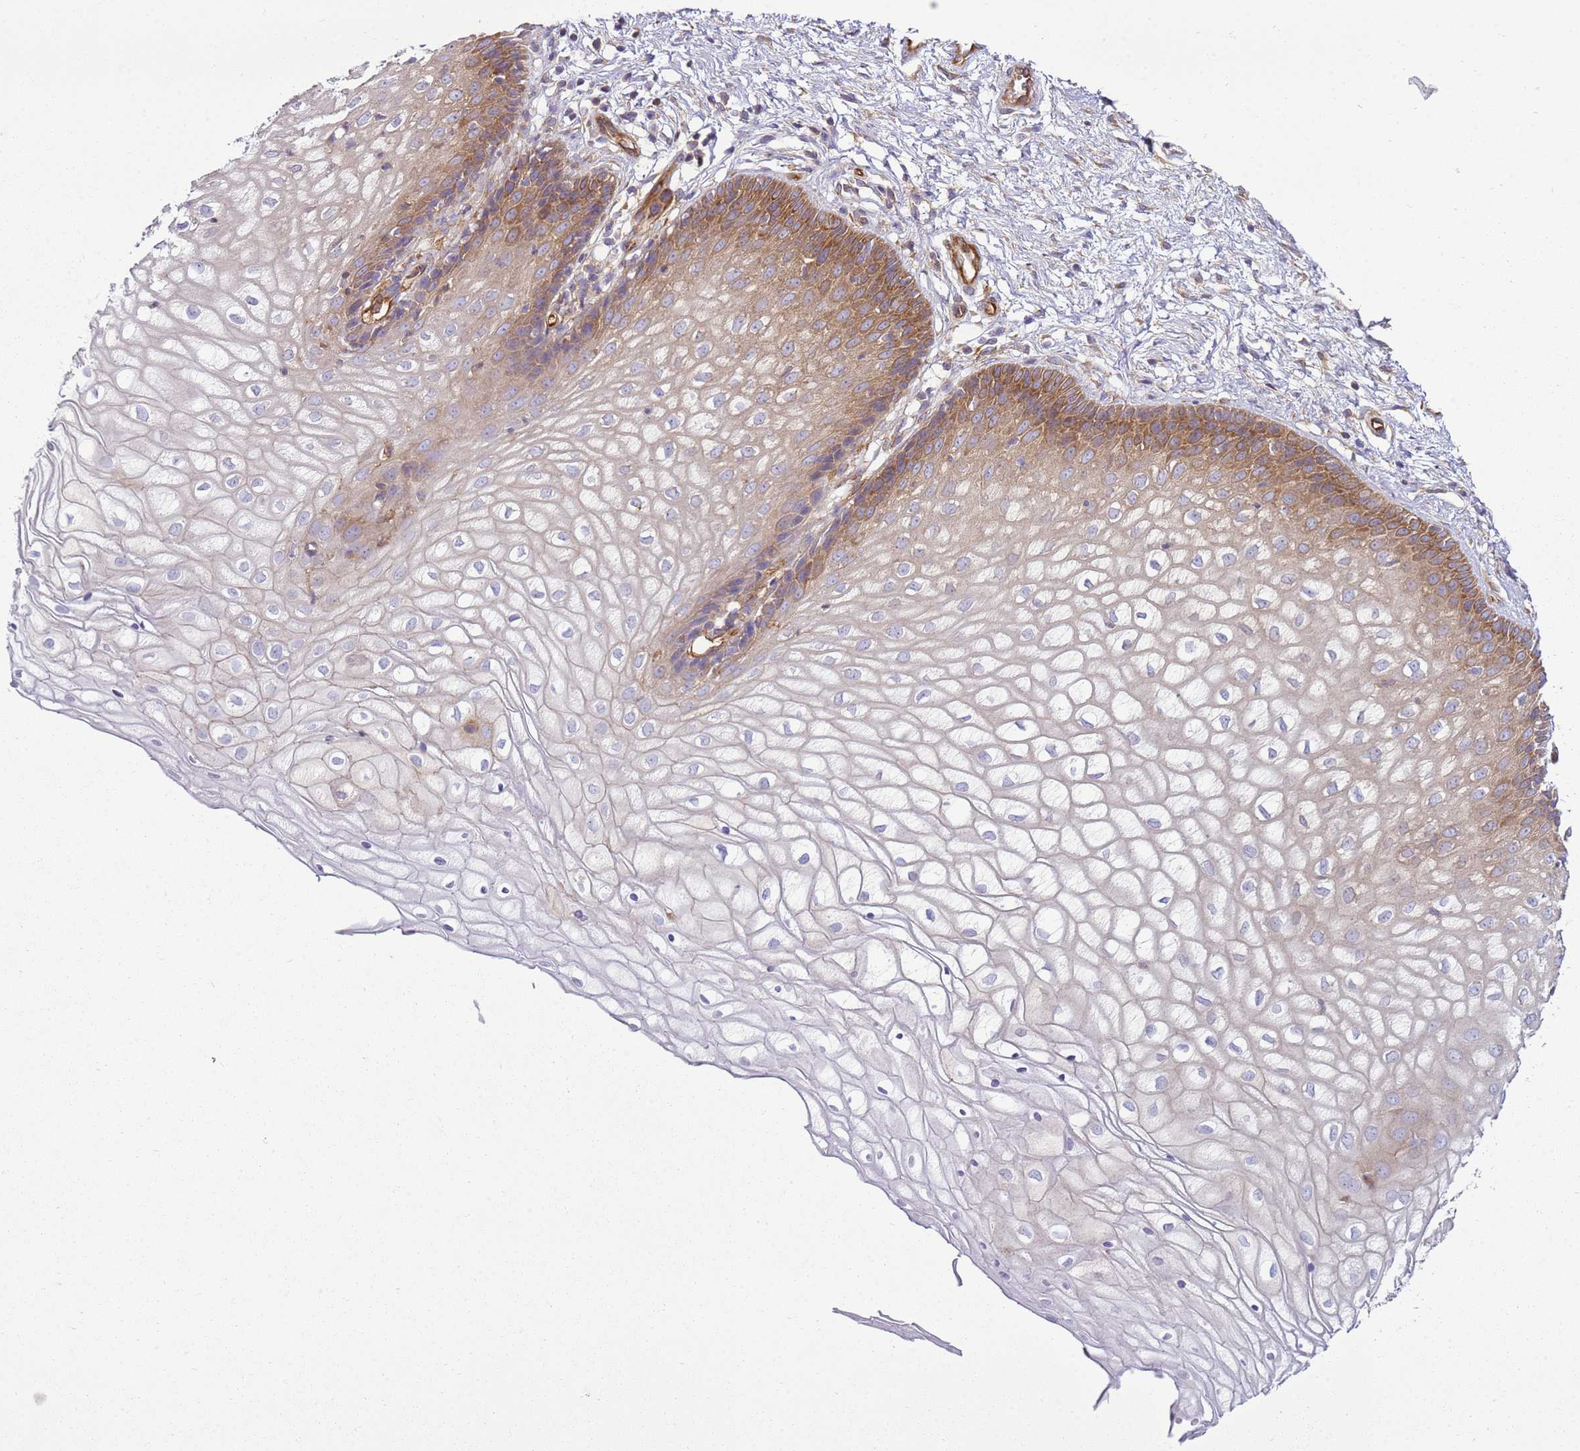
{"staining": {"intensity": "moderate", "quantity": ">75%", "location": "cytoplasmic/membranous"}, "tissue": "vagina", "cell_type": "Squamous epithelial cells", "image_type": "normal", "snomed": [{"axis": "morphology", "description": "Normal tissue, NOS"}, {"axis": "topography", "description": "Vagina"}], "caption": "The image displays a brown stain indicating the presence of a protein in the cytoplasmic/membranous of squamous epithelial cells in vagina. Using DAB (3,3'-diaminobenzidine) (brown) and hematoxylin (blue) stains, captured at high magnification using brightfield microscopy.", "gene": "SNX21", "patient": {"sex": "female", "age": 34}}